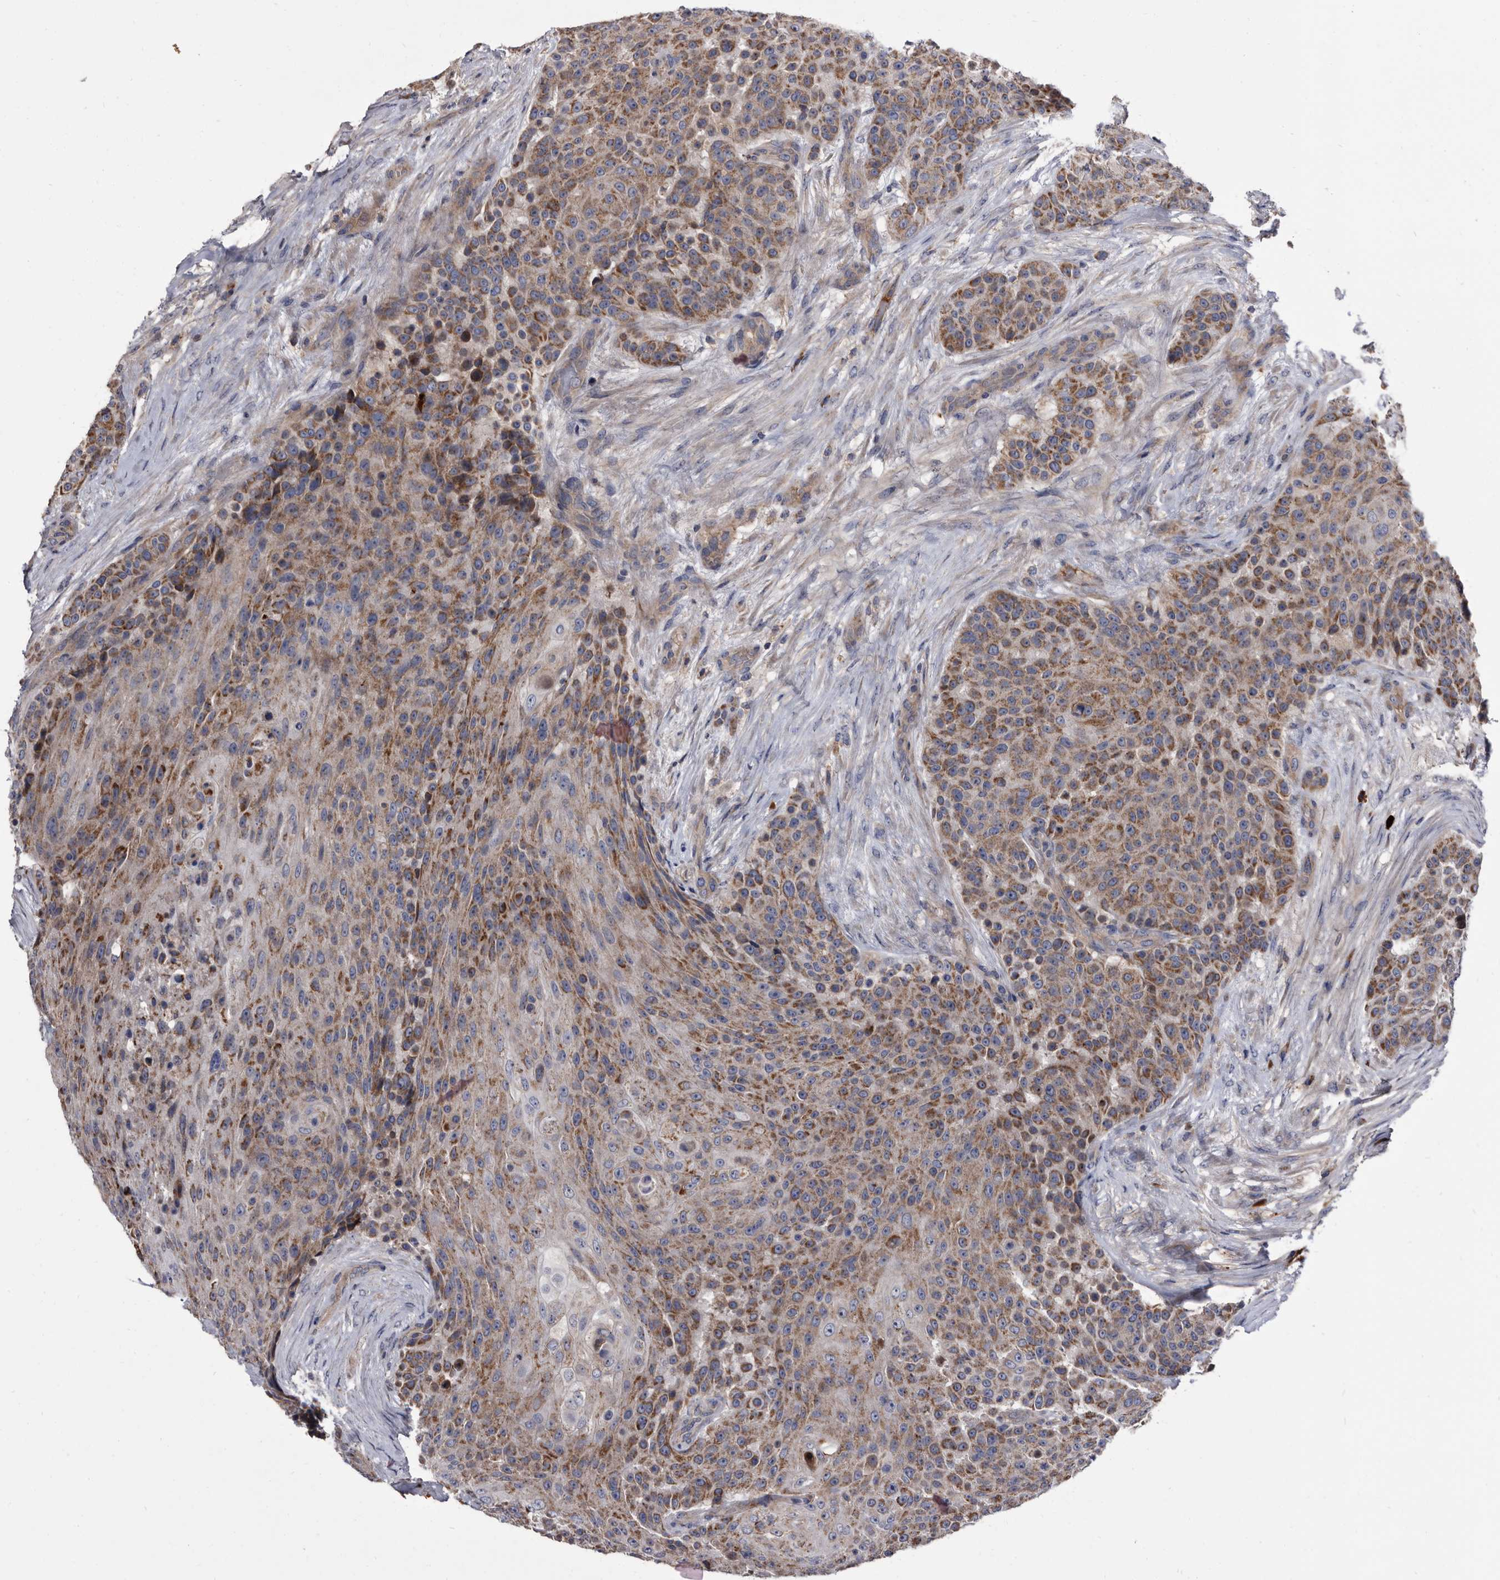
{"staining": {"intensity": "moderate", "quantity": ">75%", "location": "cytoplasmic/membranous"}, "tissue": "urothelial cancer", "cell_type": "Tumor cells", "image_type": "cancer", "snomed": [{"axis": "morphology", "description": "Urothelial carcinoma, High grade"}, {"axis": "topography", "description": "Urinary bladder"}], "caption": "Immunohistochemical staining of high-grade urothelial carcinoma shows medium levels of moderate cytoplasmic/membranous protein expression in about >75% of tumor cells.", "gene": "DTNBP1", "patient": {"sex": "female", "age": 63}}